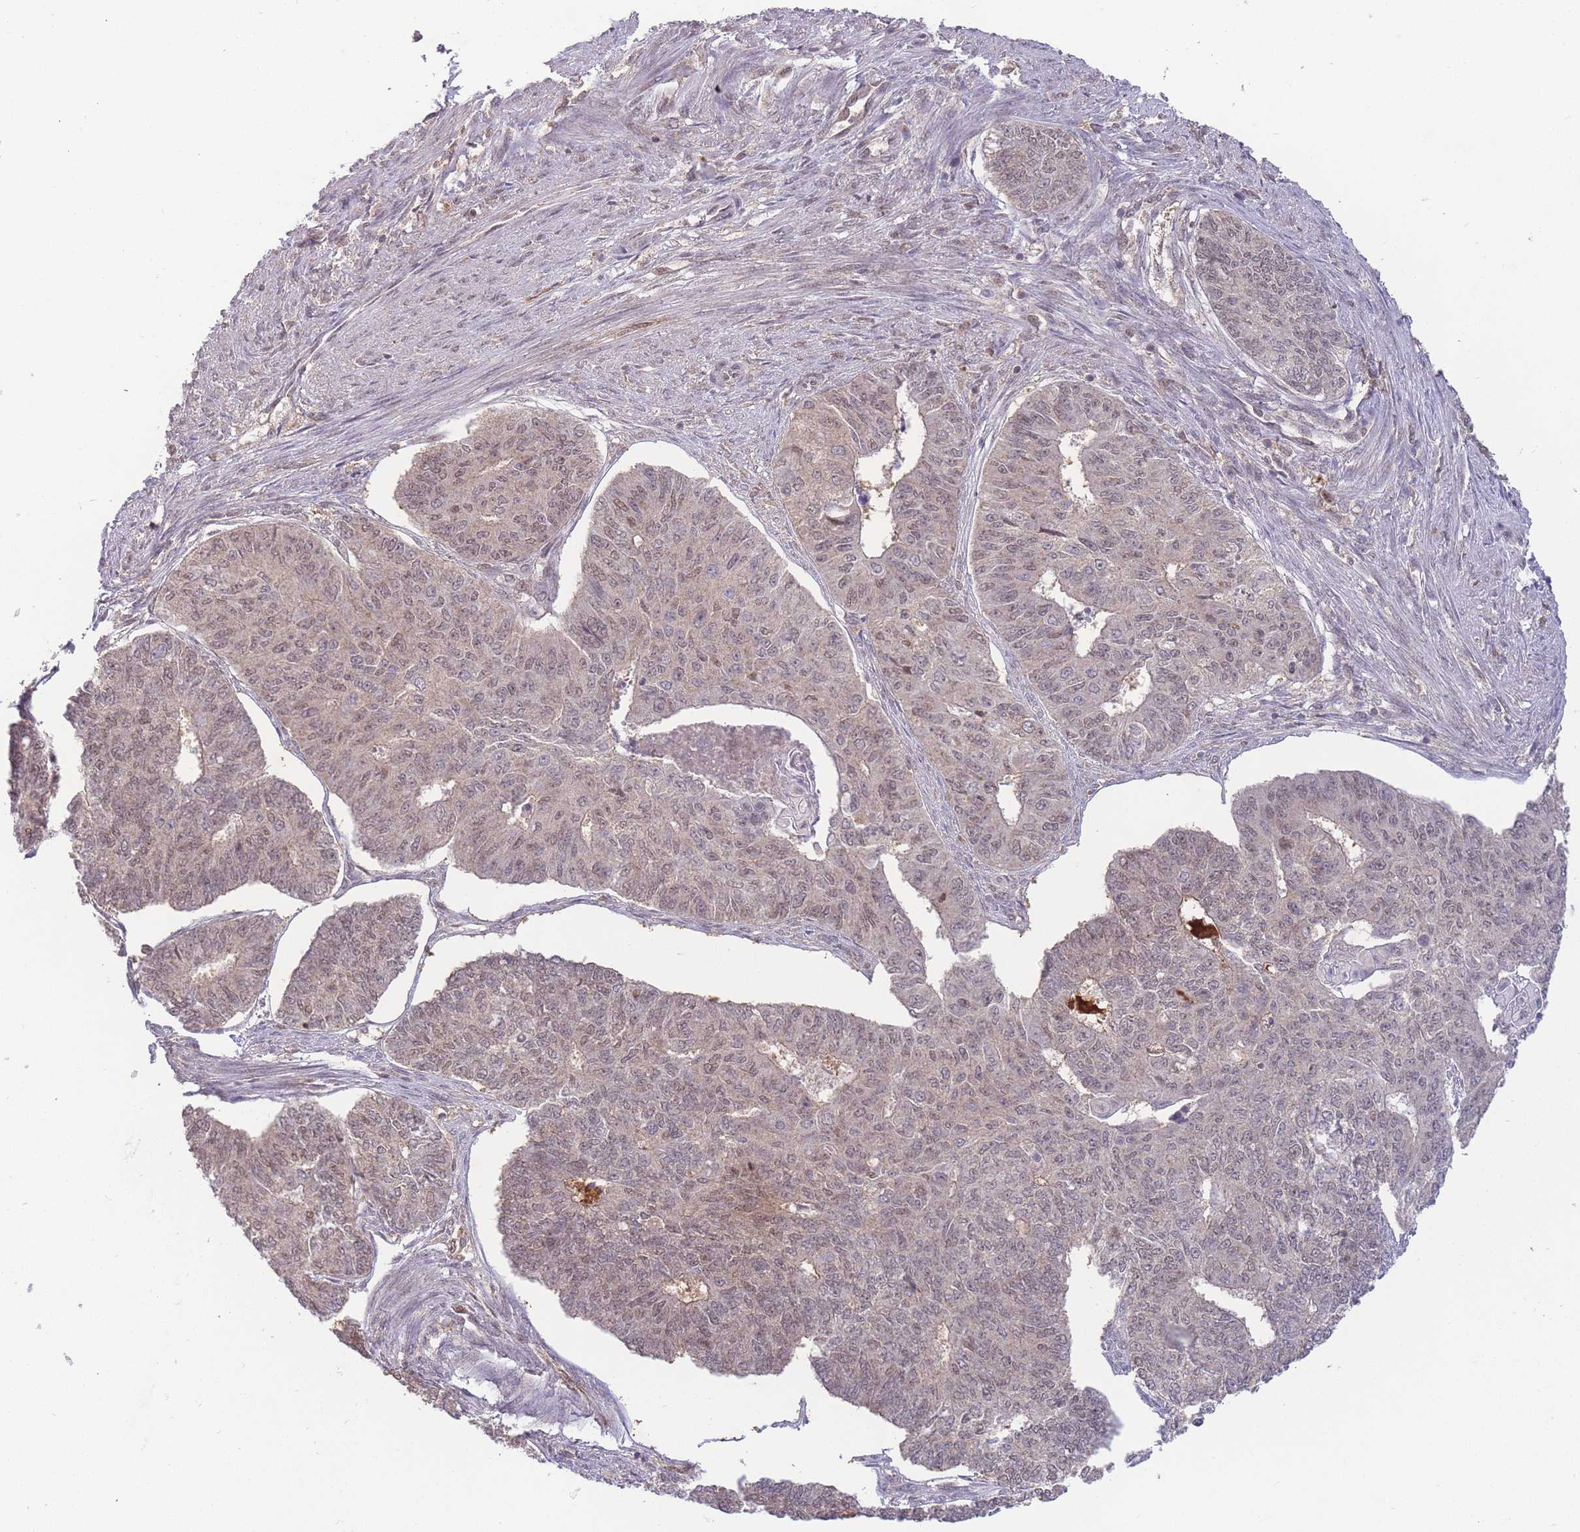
{"staining": {"intensity": "weak", "quantity": ">75%", "location": "cytoplasmic/membranous,nuclear"}, "tissue": "endometrial cancer", "cell_type": "Tumor cells", "image_type": "cancer", "snomed": [{"axis": "morphology", "description": "Adenocarcinoma, NOS"}, {"axis": "topography", "description": "Endometrium"}], "caption": "Immunohistochemistry (IHC) staining of endometrial cancer (adenocarcinoma), which shows low levels of weak cytoplasmic/membranous and nuclear expression in about >75% of tumor cells indicating weak cytoplasmic/membranous and nuclear protein positivity. The staining was performed using DAB (3,3'-diaminobenzidine) (brown) for protein detection and nuclei were counterstained in hematoxylin (blue).", "gene": "RNF144B", "patient": {"sex": "female", "age": 32}}